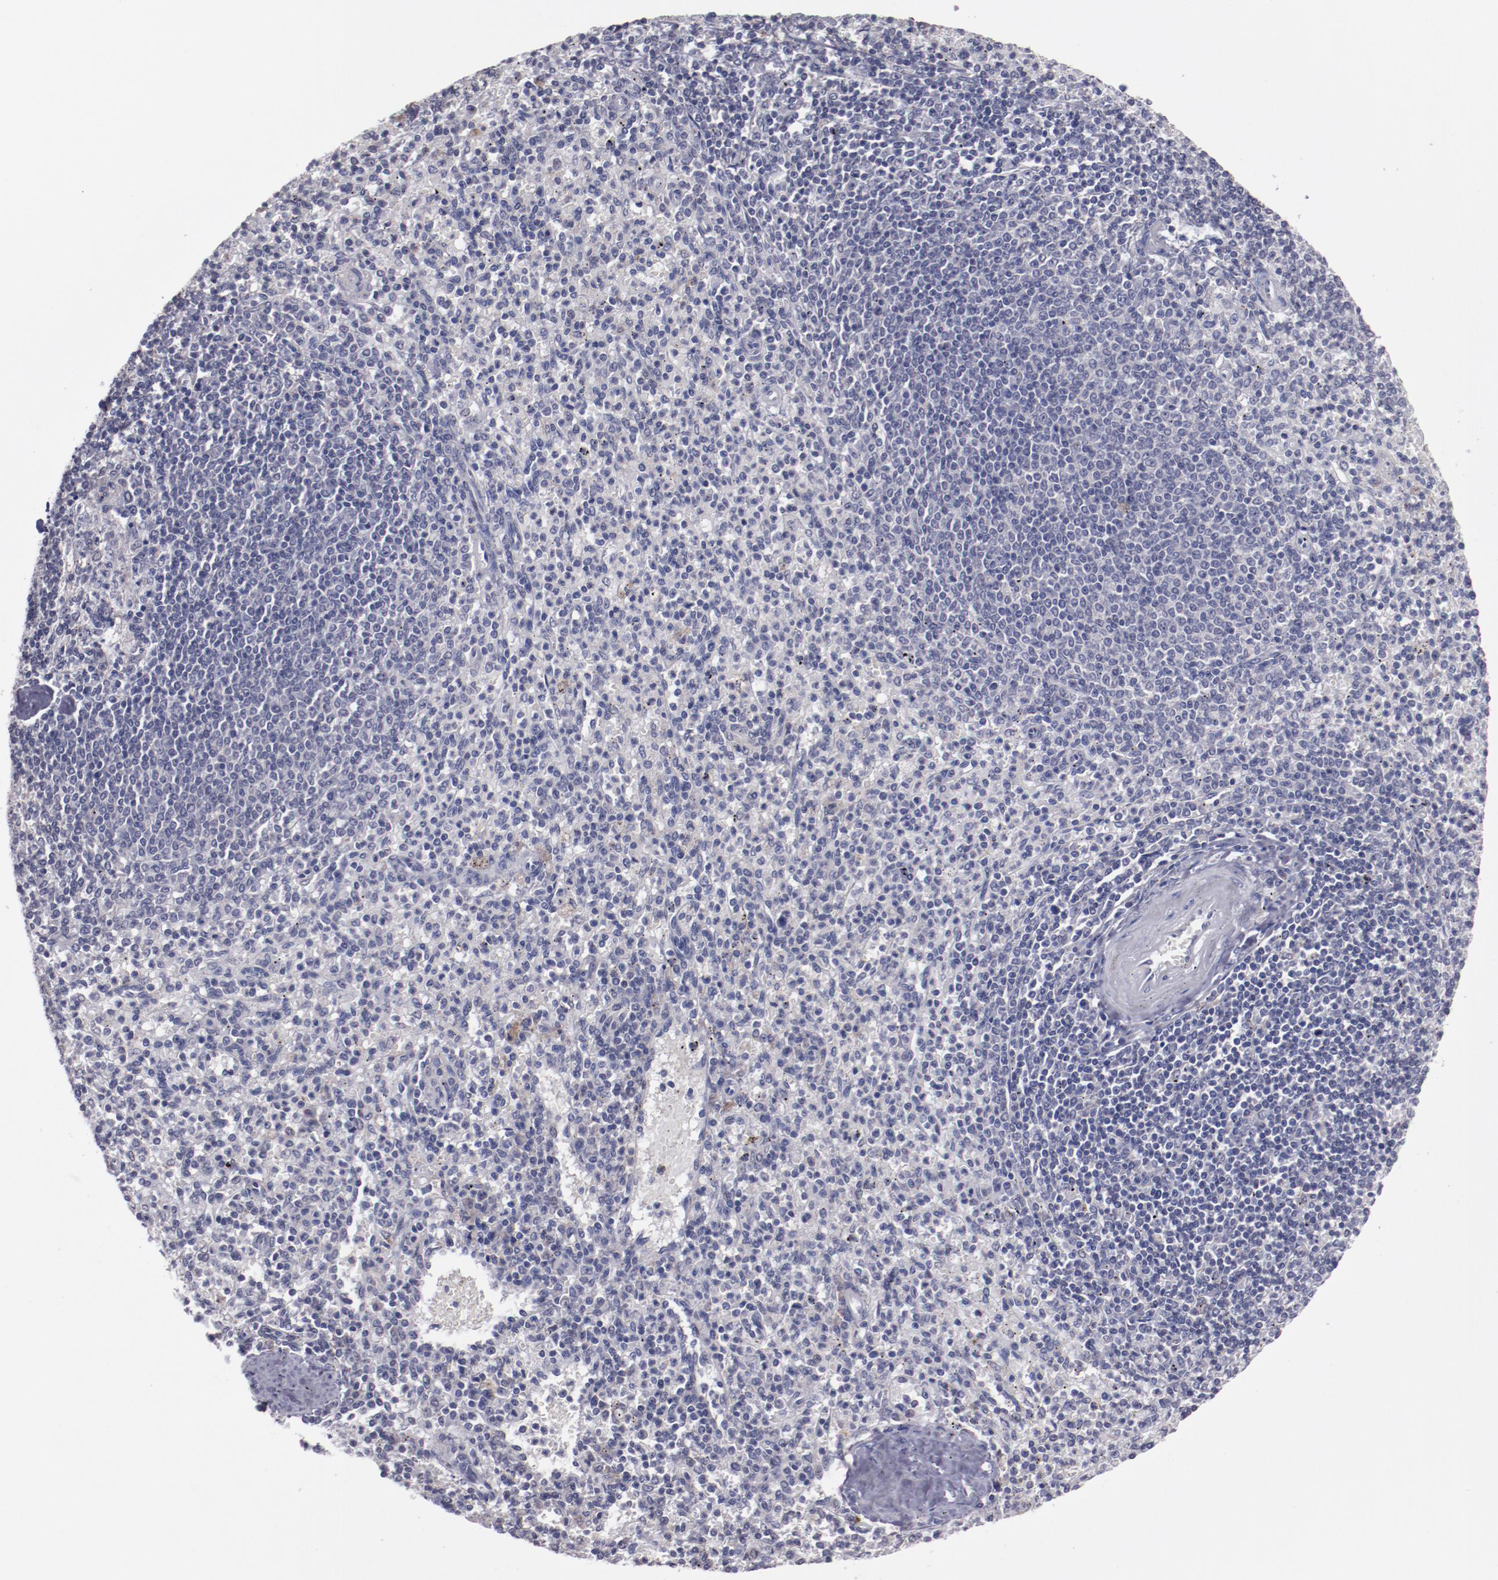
{"staining": {"intensity": "negative", "quantity": "none", "location": "none"}, "tissue": "spleen", "cell_type": "Cells in red pulp", "image_type": "normal", "snomed": [{"axis": "morphology", "description": "Normal tissue, NOS"}, {"axis": "topography", "description": "Spleen"}], "caption": "This is a photomicrograph of IHC staining of benign spleen, which shows no expression in cells in red pulp.", "gene": "NRXN3", "patient": {"sex": "male", "age": 72}}